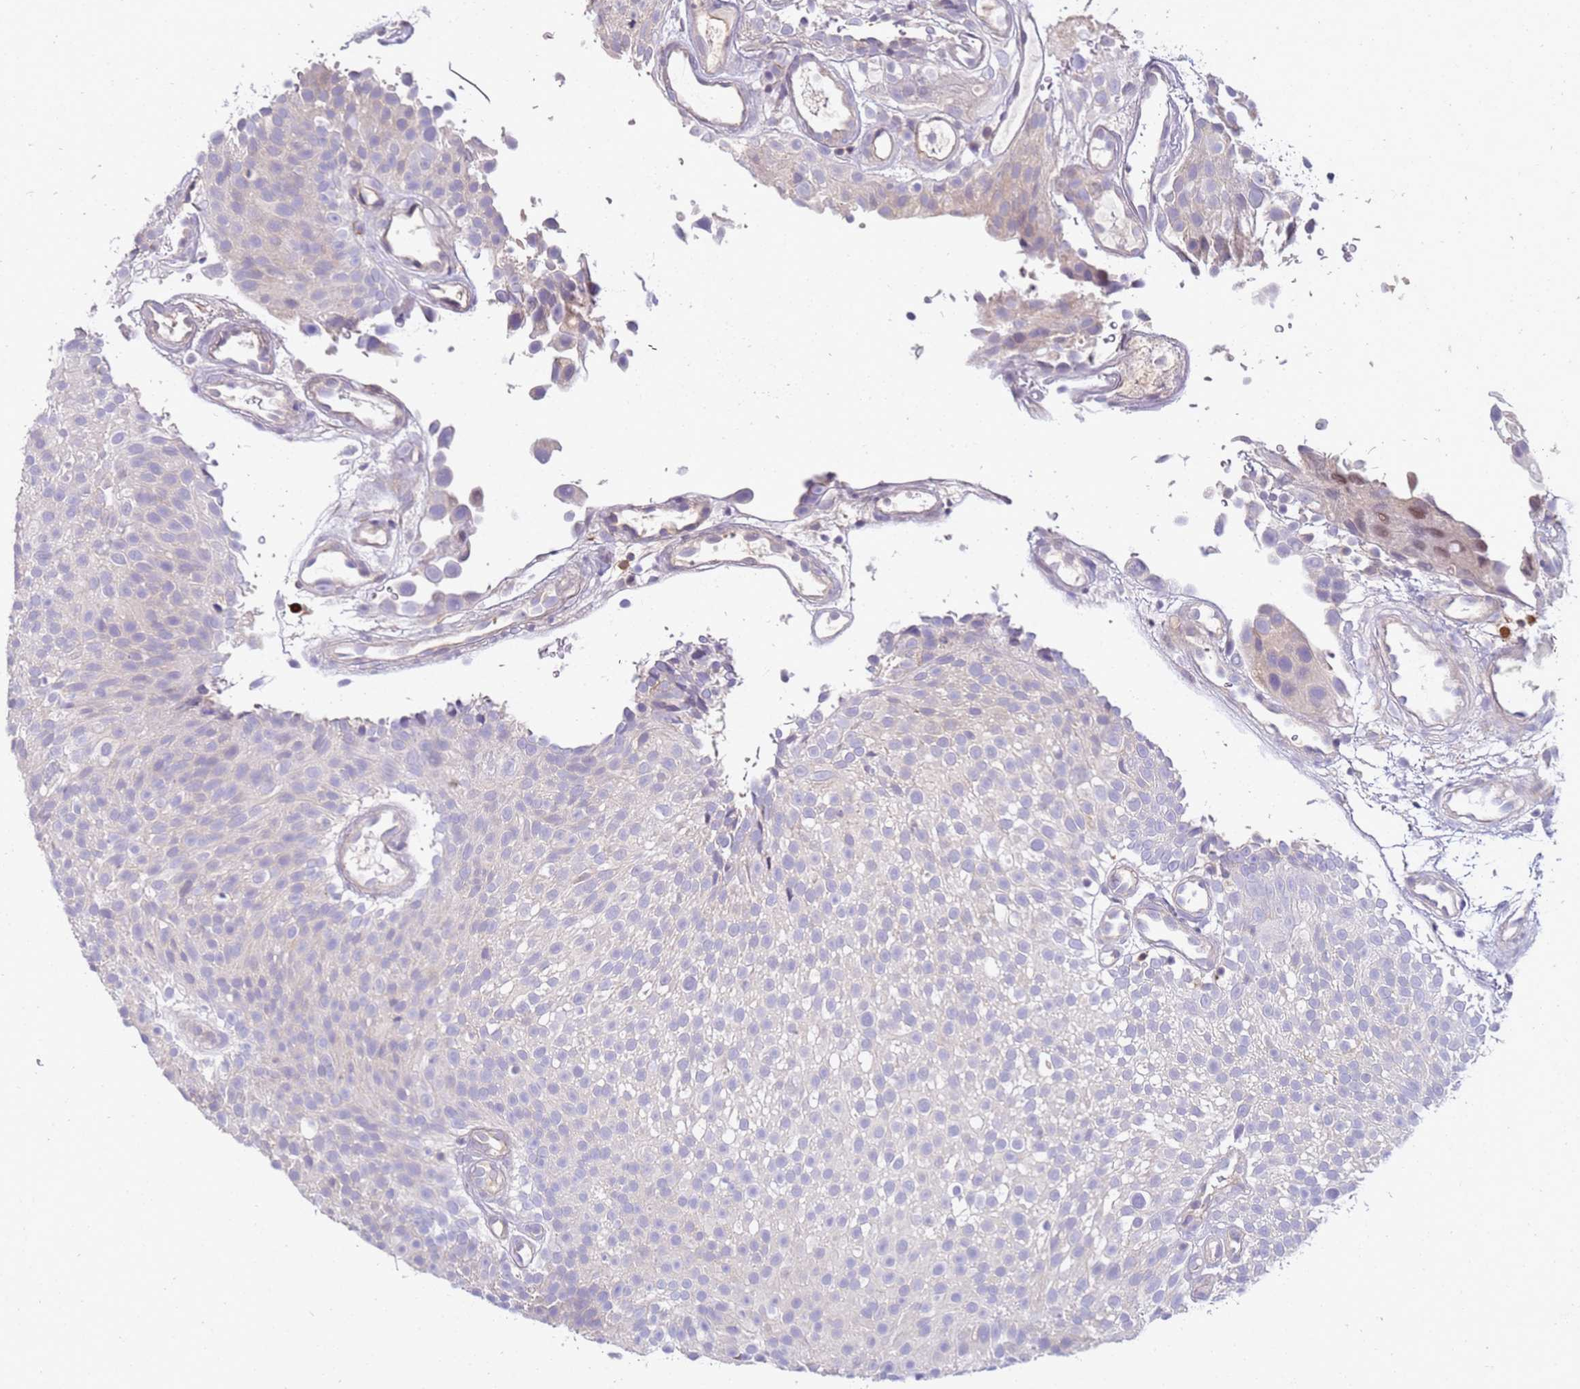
{"staining": {"intensity": "negative", "quantity": "none", "location": "none"}, "tissue": "urothelial cancer", "cell_type": "Tumor cells", "image_type": "cancer", "snomed": [{"axis": "morphology", "description": "Urothelial carcinoma, Low grade"}, {"axis": "topography", "description": "Urinary bladder"}], "caption": "Urothelial cancer was stained to show a protein in brown. There is no significant positivity in tumor cells.", "gene": "STK25", "patient": {"sex": "male", "age": 78}}